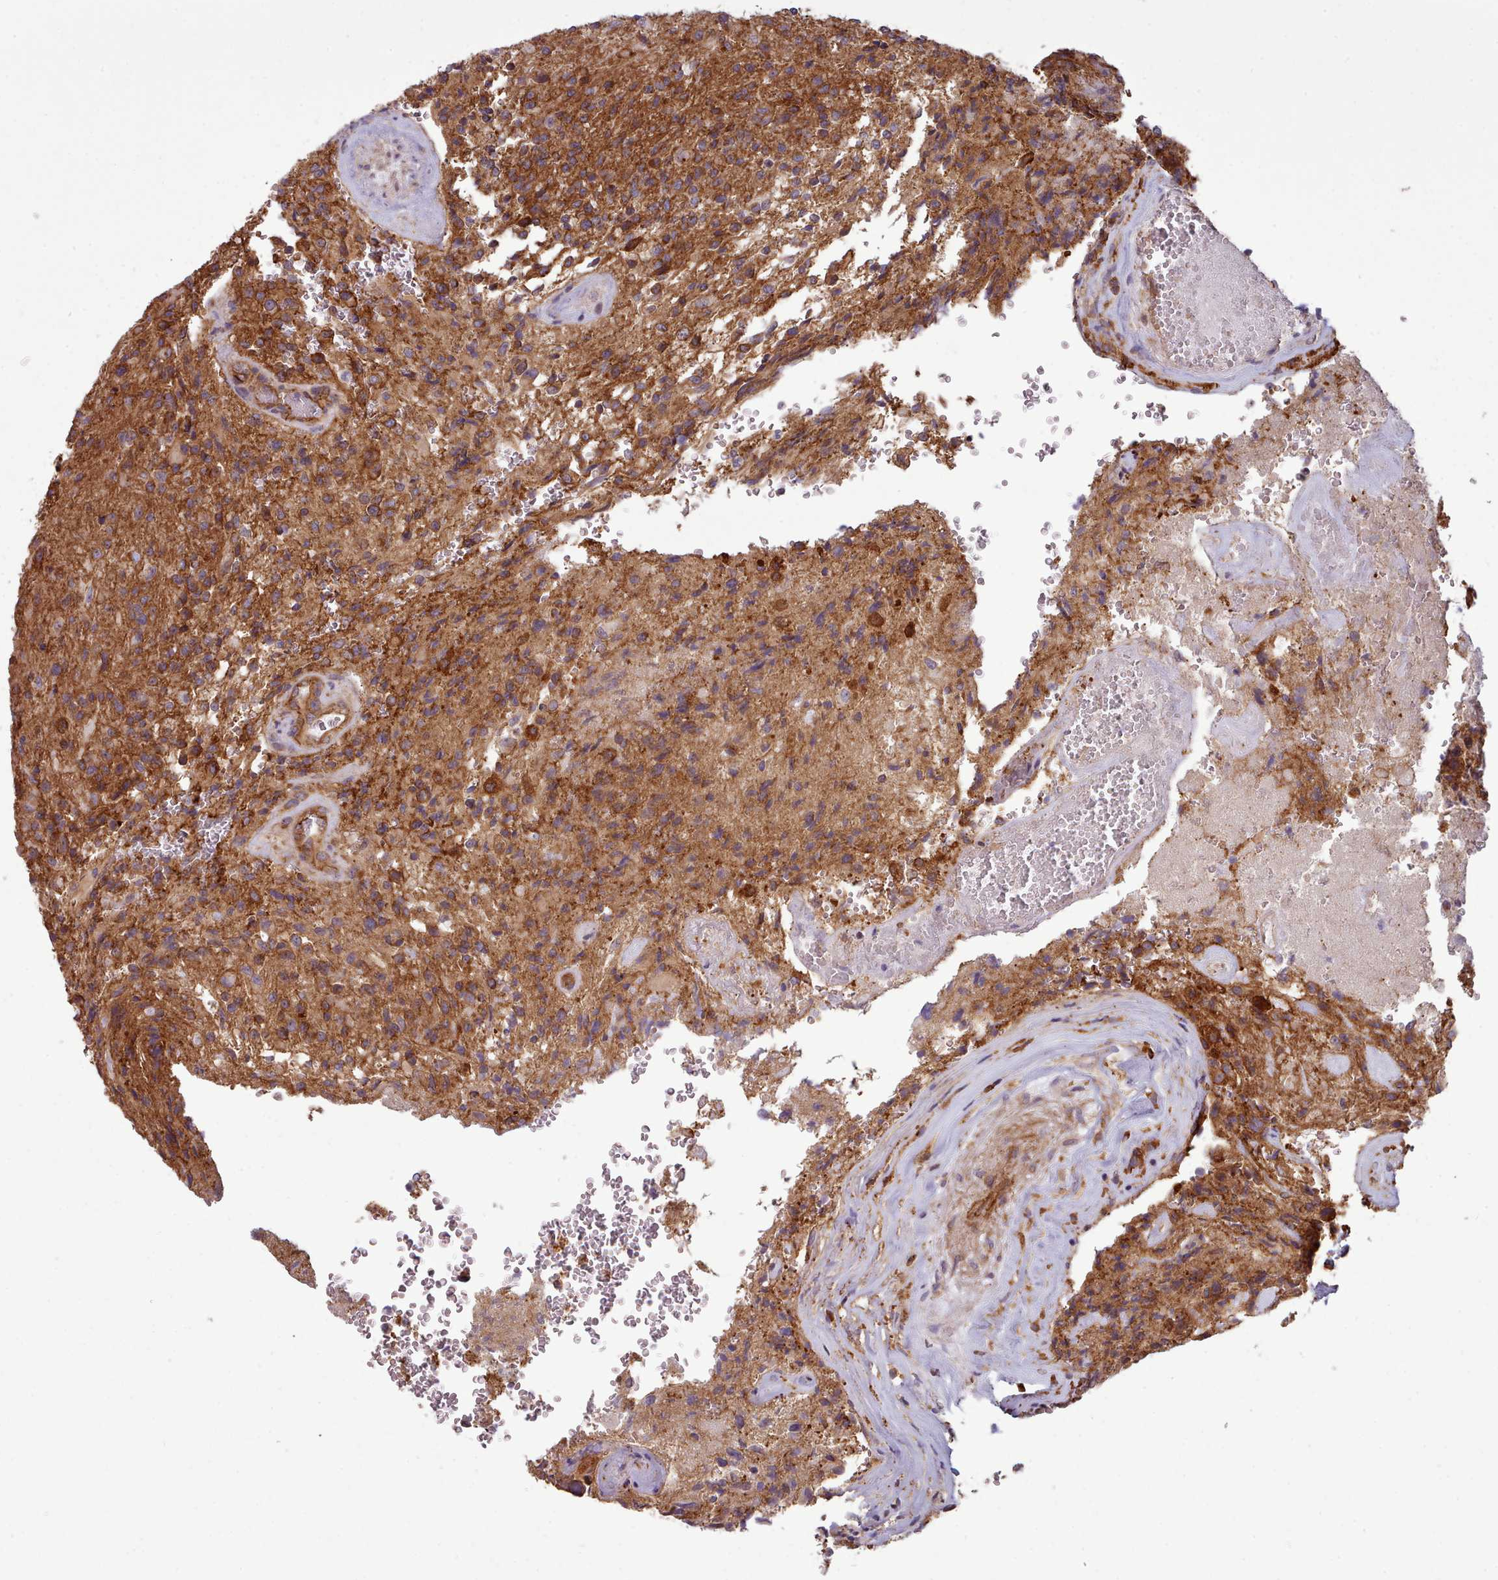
{"staining": {"intensity": "strong", "quantity": ">75%", "location": "cytoplasmic/membranous"}, "tissue": "glioma", "cell_type": "Tumor cells", "image_type": "cancer", "snomed": [{"axis": "morphology", "description": "Normal tissue, NOS"}, {"axis": "morphology", "description": "Glioma, malignant, High grade"}, {"axis": "topography", "description": "Cerebral cortex"}], "caption": "Immunohistochemical staining of glioma shows high levels of strong cytoplasmic/membranous protein staining in approximately >75% of tumor cells. (DAB = brown stain, brightfield microscopy at high magnification).", "gene": "MRPL46", "patient": {"sex": "male", "age": 56}}